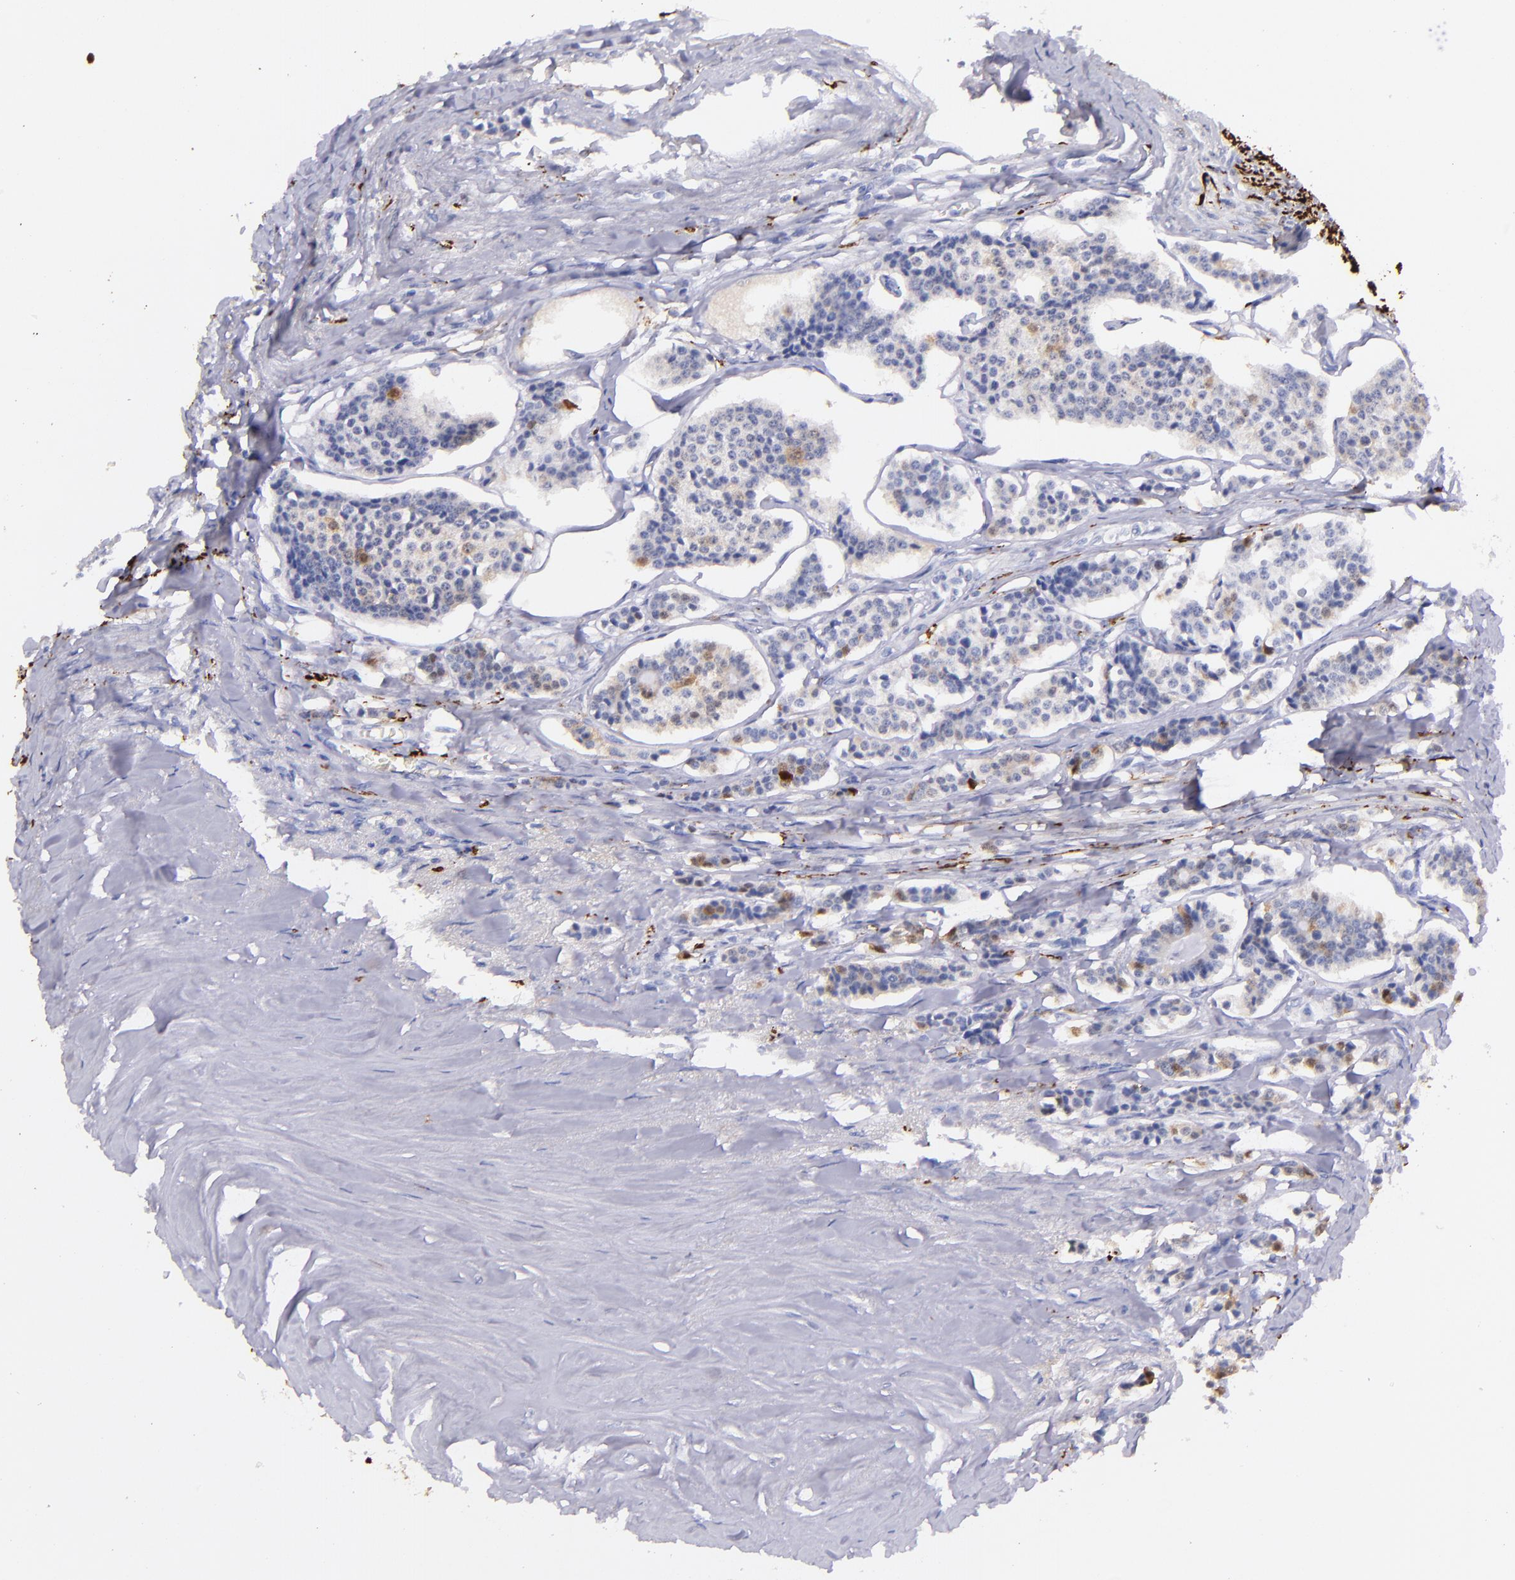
{"staining": {"intensity": "moderate", "quantity": "<25%", "location": "cytoplasmic/membranous"}, "tissue": "carcinoid", "cell_type": "Tumor cells", "image_type": "cancer", "snomed": [{"axis": "morphology", "description": "Carcinoid, malignant, NOS"}, {"axis": "topography", "description": "Small intestine"}], "caption": "A brown stain shows moderate cytoplasmic/membranous positivity of a protein in malignant carcinoid tumor cells.", "gene": "UCHL1", "patient": {"sex": "male", "age": 63}}